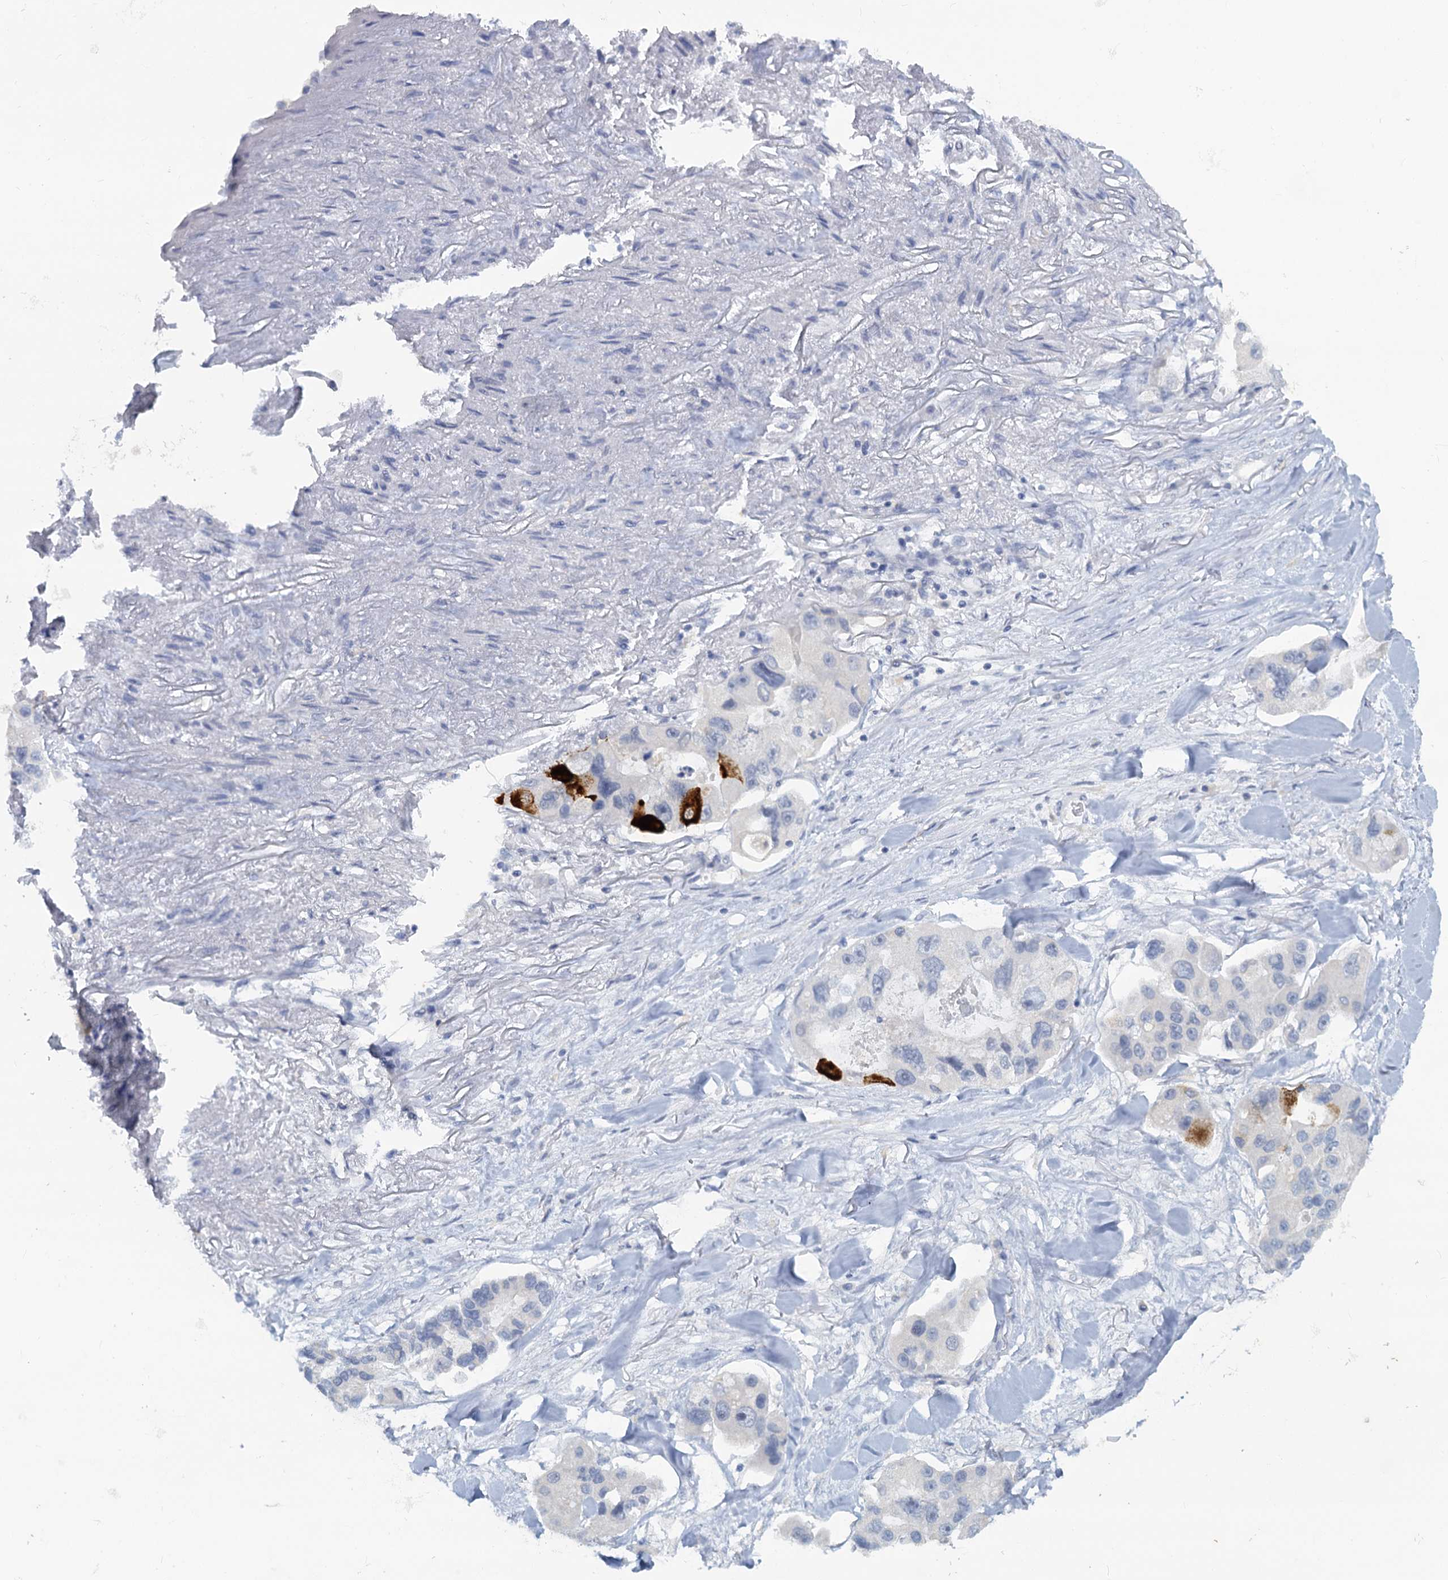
{"staining": {"intensity": "negative", "quantity": "none", "location": "none"}, "tissue": "lung cancer", "cell_type": "Tumor cells", "image_type": "cancer", "snomed": [{"axis": "morphology", "description": "Adenocarcinoma, NOS"}, {"axis": "topography", "description": "Lung"}], "caption": "Tumor cells show no significant protein staining in lung cancer (adenocarcinoma).", "gene": "CHGA", "patient": {"sex": "female", "age": 54}}